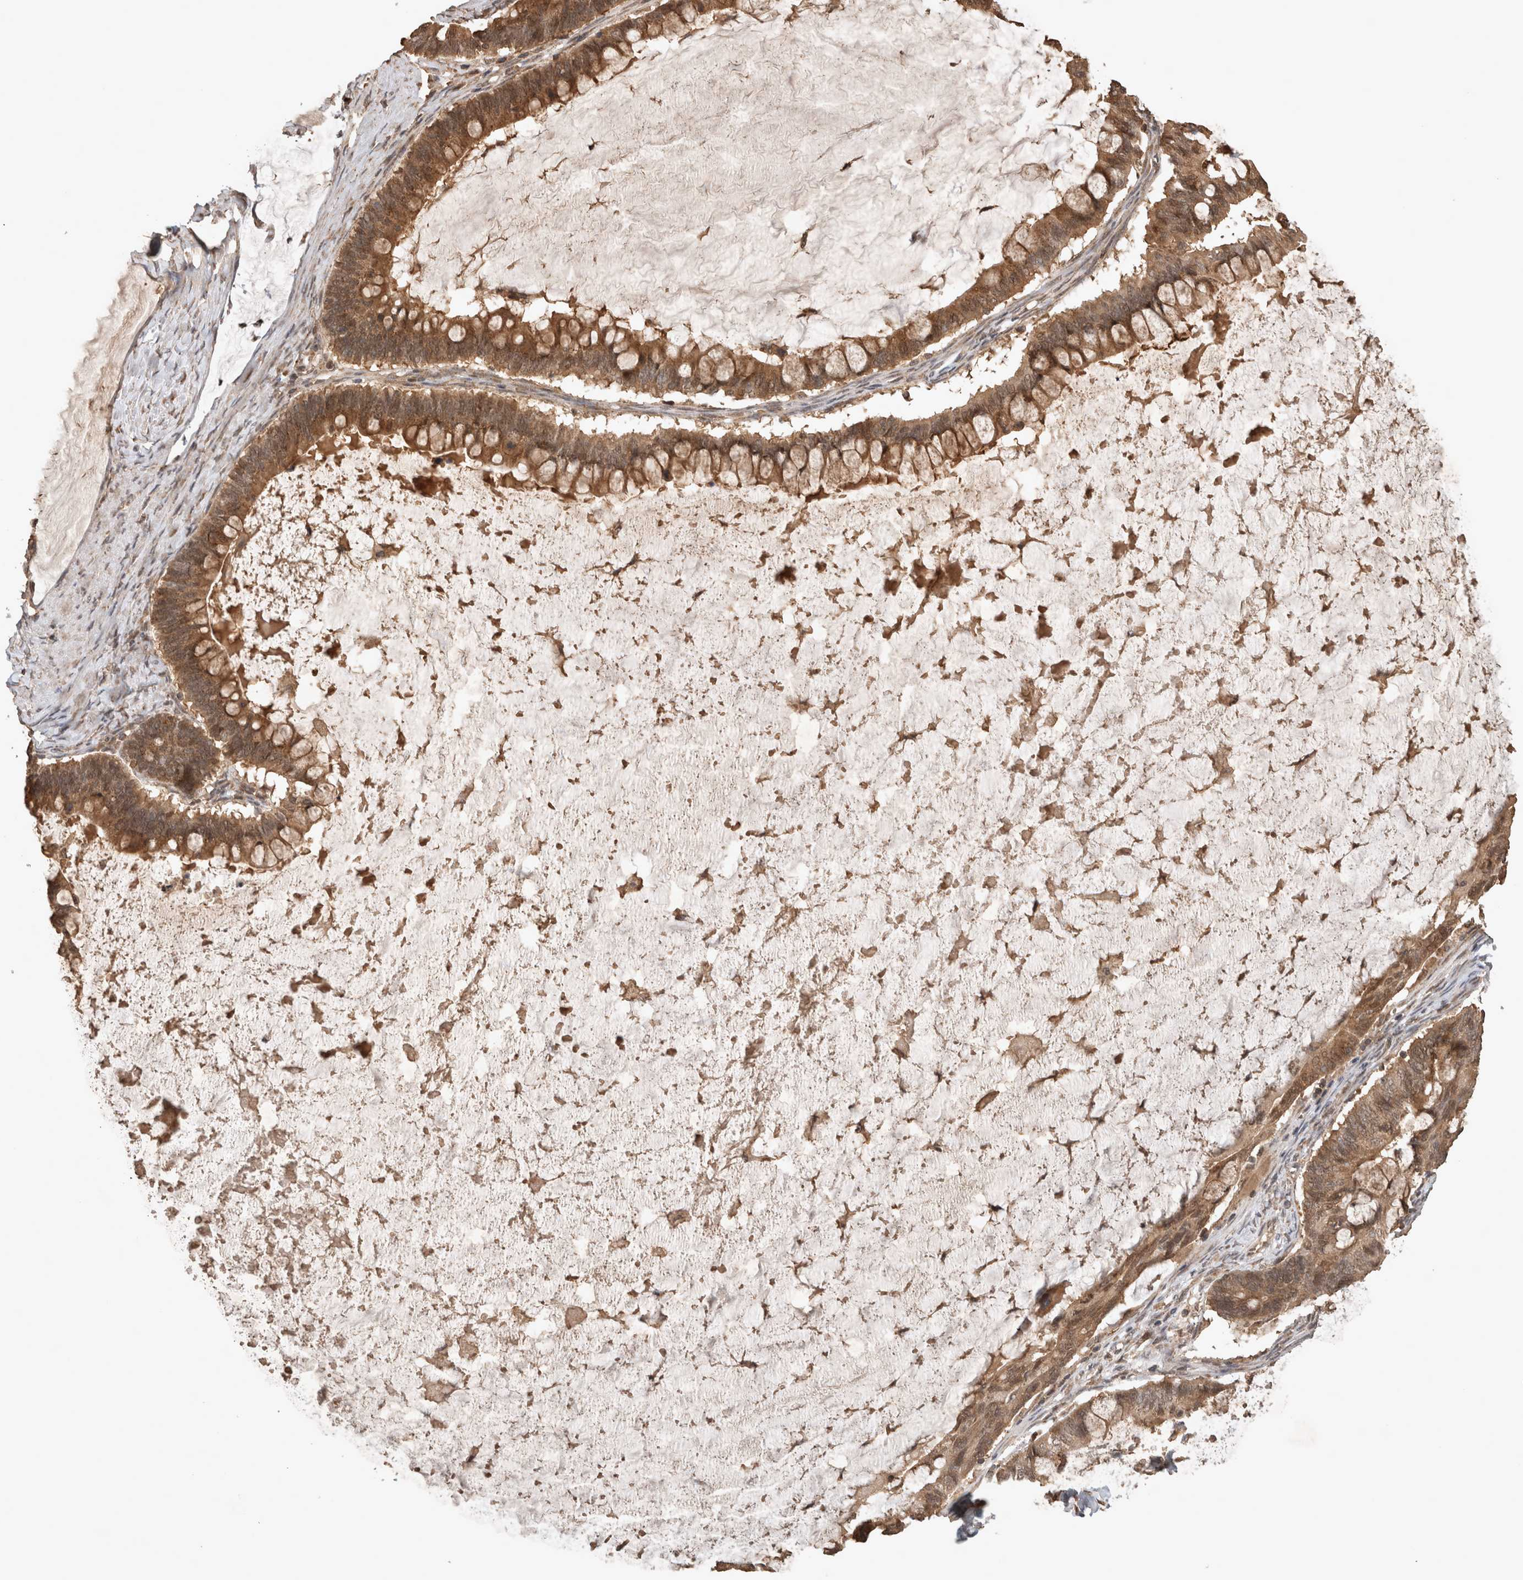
{"staining": {"intensity": "moderate", "quantity": ">75%", "location": "cytoplasmic/membranous"}, "tissue": "ovarian cancer", "cell_type": "Tumor cells", "image_type": "cancer", "snomed": [{"axis": "morphology", "description": "Cystadenocarcinoma, mucinous, NOS"}, {"axis": "topography", "description": "Ovary"}], "caption": "Brown immunohistochemical staining in human mucinous cystadenocarcinoma (ovarian) exhibits moderate cytoplasmic/membranous expression in approximately >75% of tumor cells. (Stains: DAB (3,3'-diaminobenzidine) in brown, nuclei in blue, Microscopy: brightfield microscopy at high magnification).", "gene": "OTUD7B", "patient": {"sex": "female", "age": 61}}